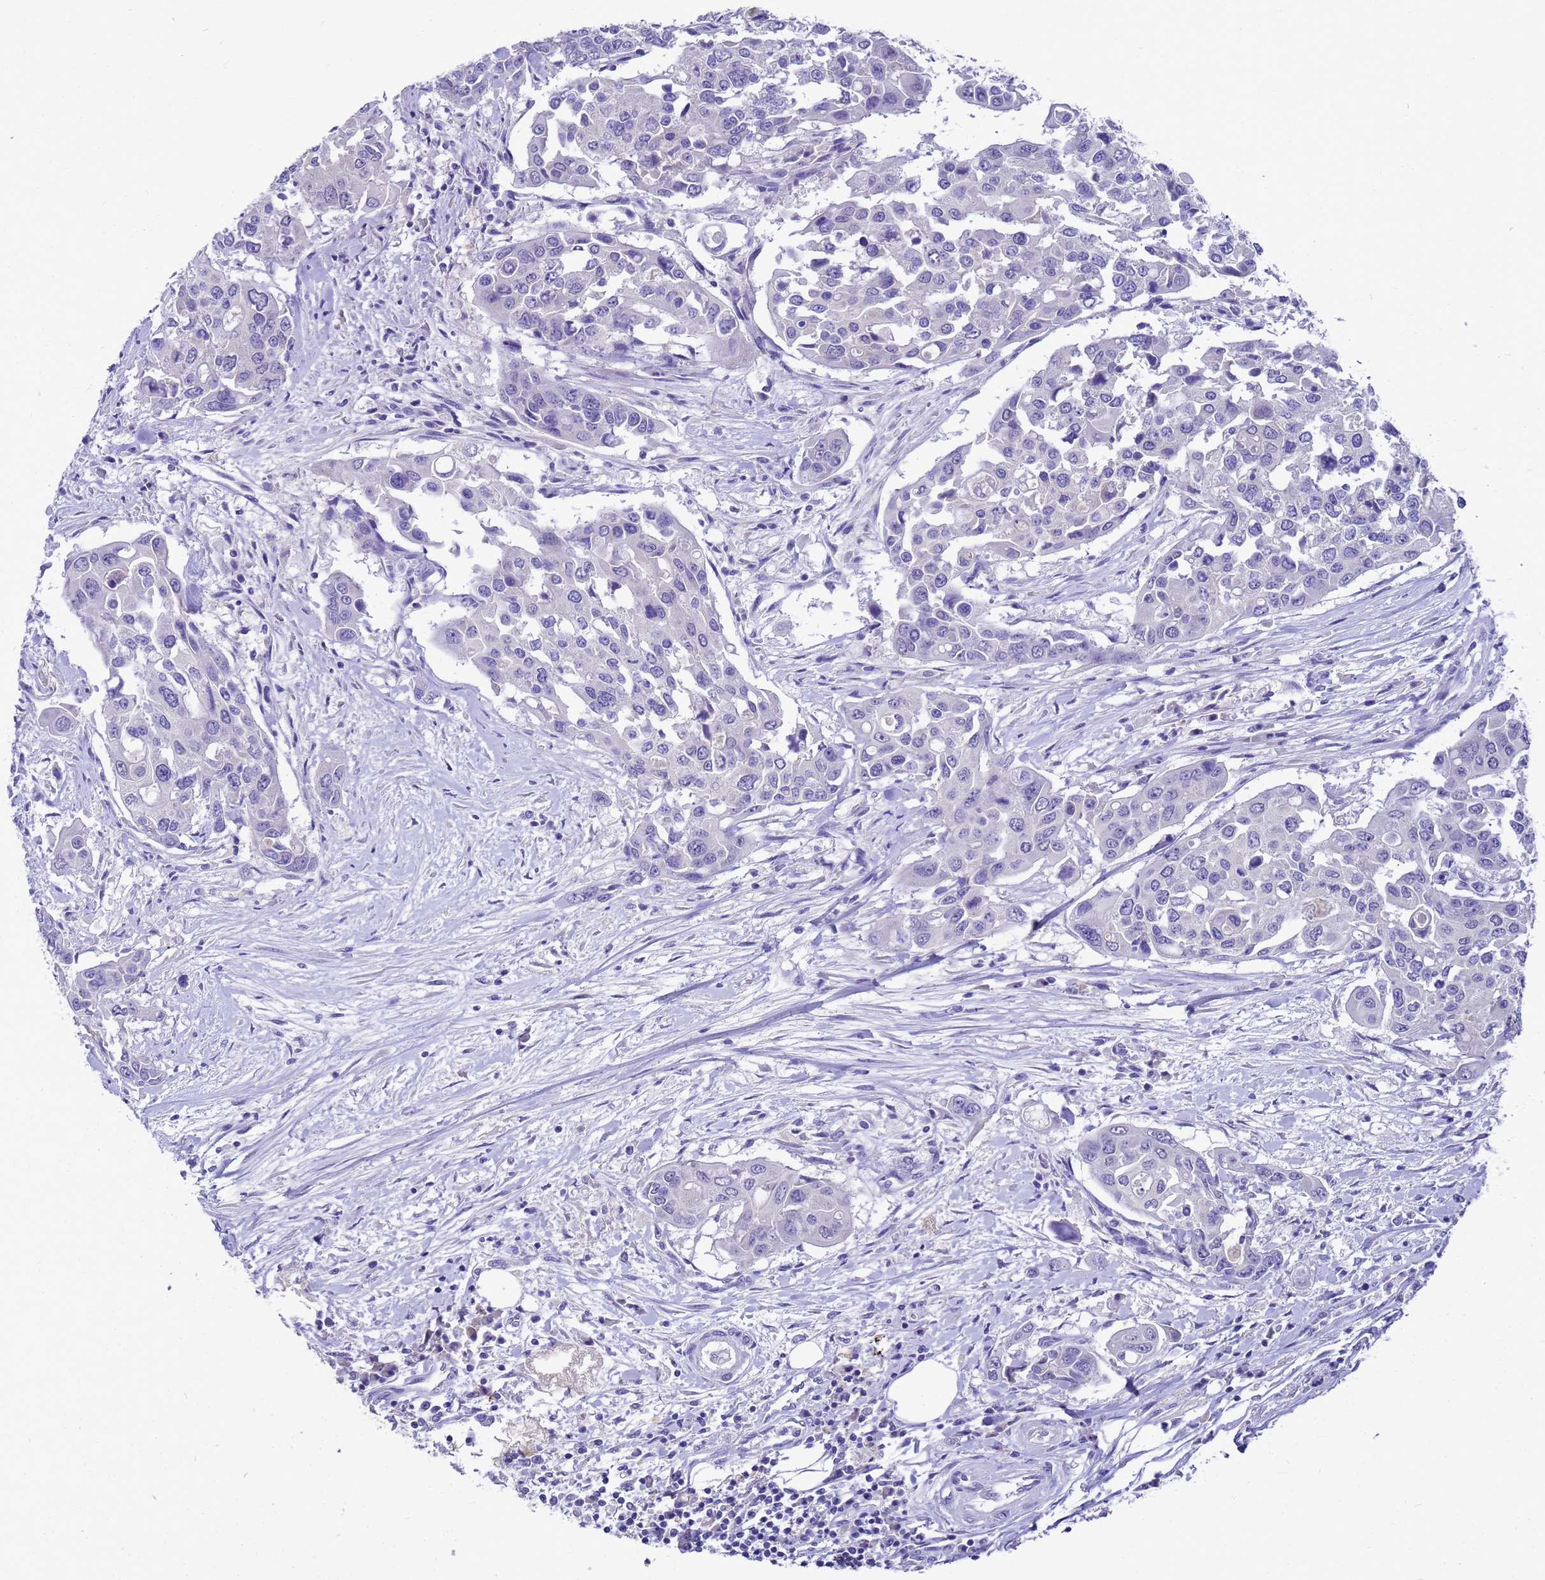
{"staining": {"intensity": "negative", "quantity": "none", "location": "none"}, "tissue": "colorectal cancer", "cell_type": "Tumor cells", "image_type": "cancer", "snomed": [{"axis": "morphology", "description": "Adenocarcinoma, NOS"}, {"axis": "topography", "description": "Colon"}], "caption": "Tumor cells are negative for brown protein staining in colorectal adenocarcinoma. (DAB (3,3'-diaminobenzidine) IHC visualized using brightfield microscopy, high magnification).", "gene": "MS4A13", "patient": {"sex": "male", "age": 77}}